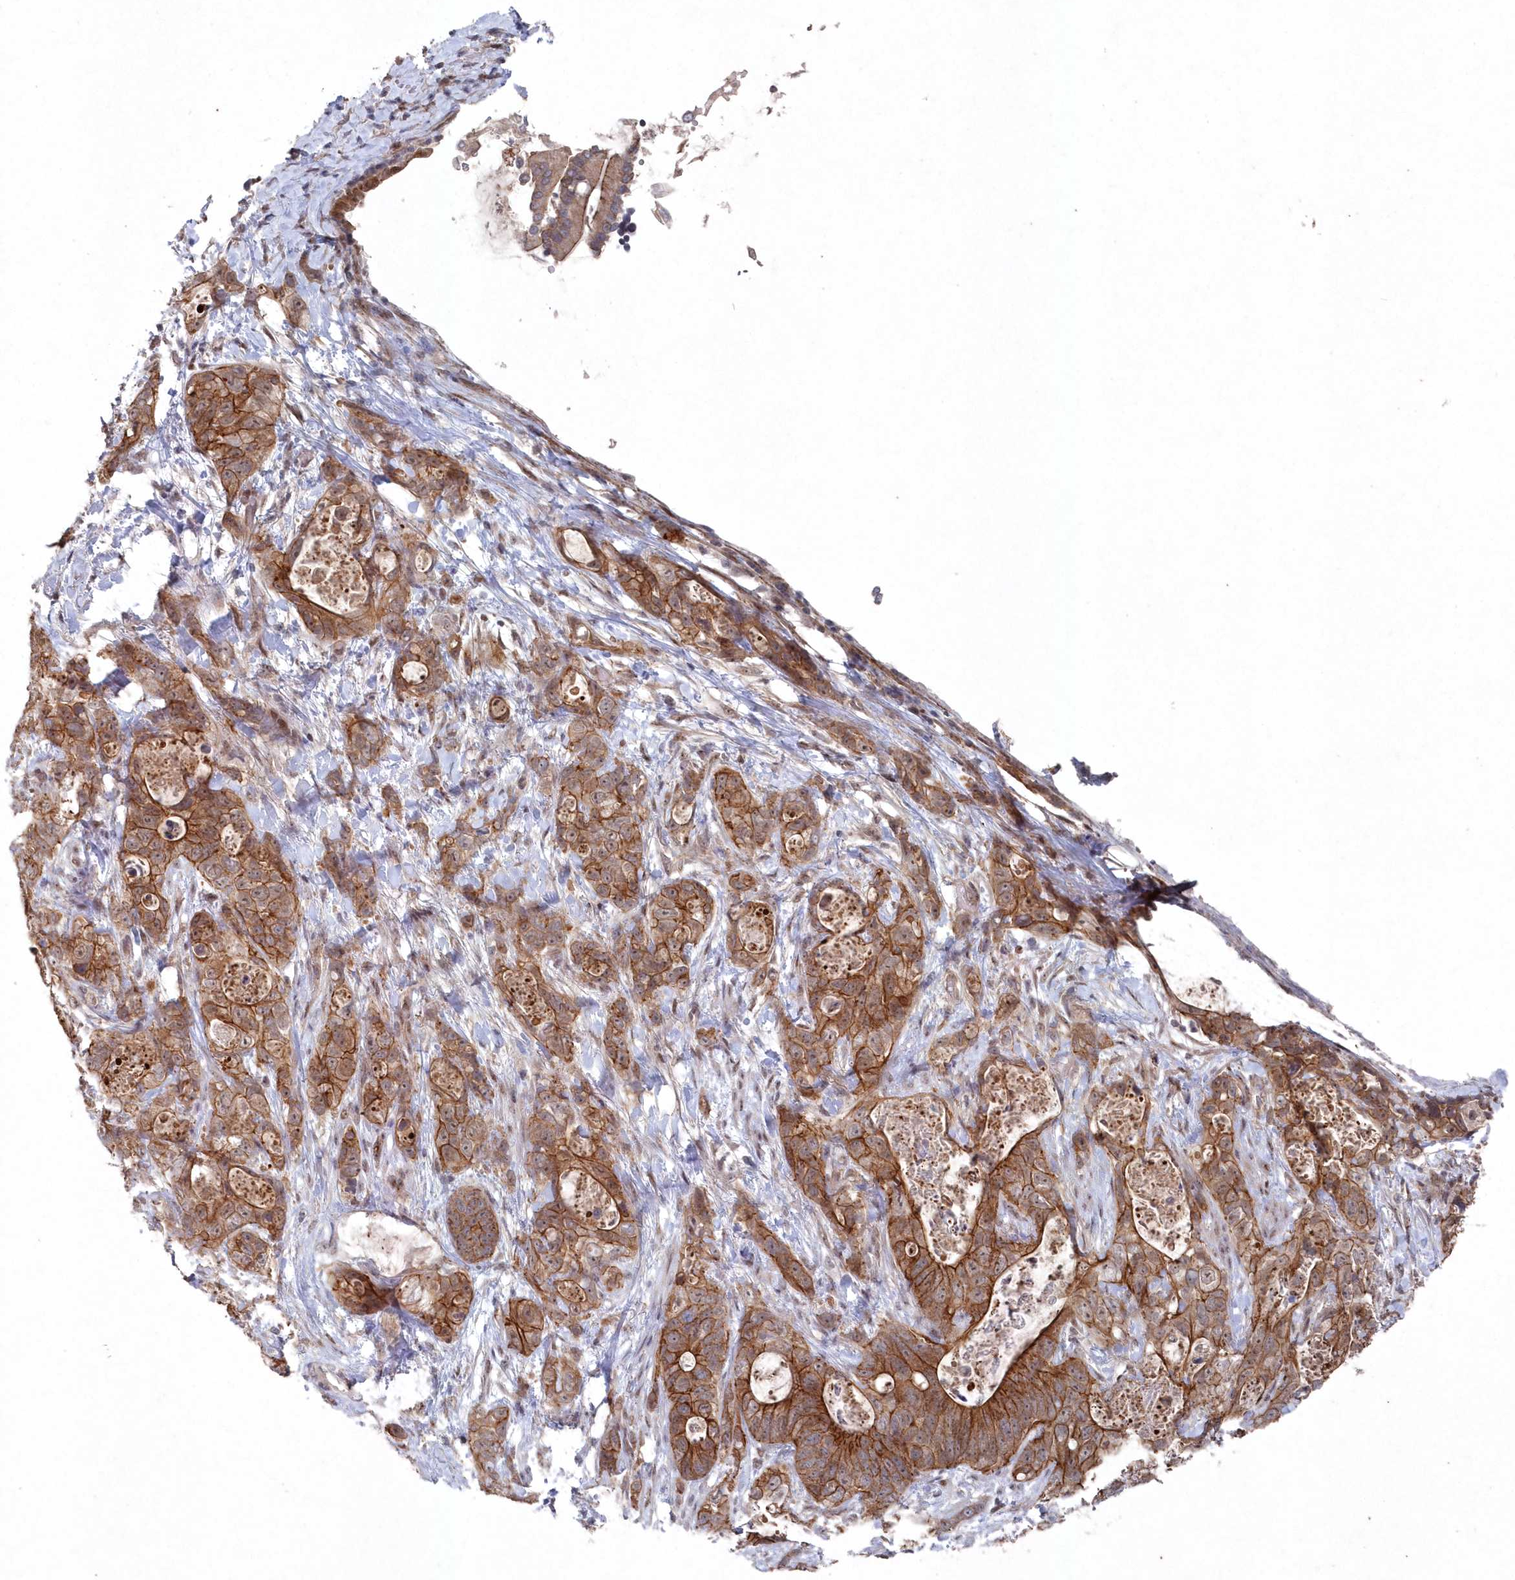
{"staining": {"intensity": "strong", "quantity": ">75%", "location": "cytoplasmic/membranous"}, "tissue": "stomach cancer", "cell_type": "Tumor cells", "image_type": "cancer", "snomed": [{"axis": "morphology", "description": "Normal tissue, NOS"}, {"axis": "morphology", "description": "Adenocarcinoma, NOS"}, {"axis": "topography", "description": "Stomach"}], "caption": "Stomach adenocarcinoma stained with a brown dye displays strong cytoplasmic/membranous positive expression in approximately >75% of tumor cells.", "gene": "VSIG2", "patient": {"sex": "female", "age": 89}}